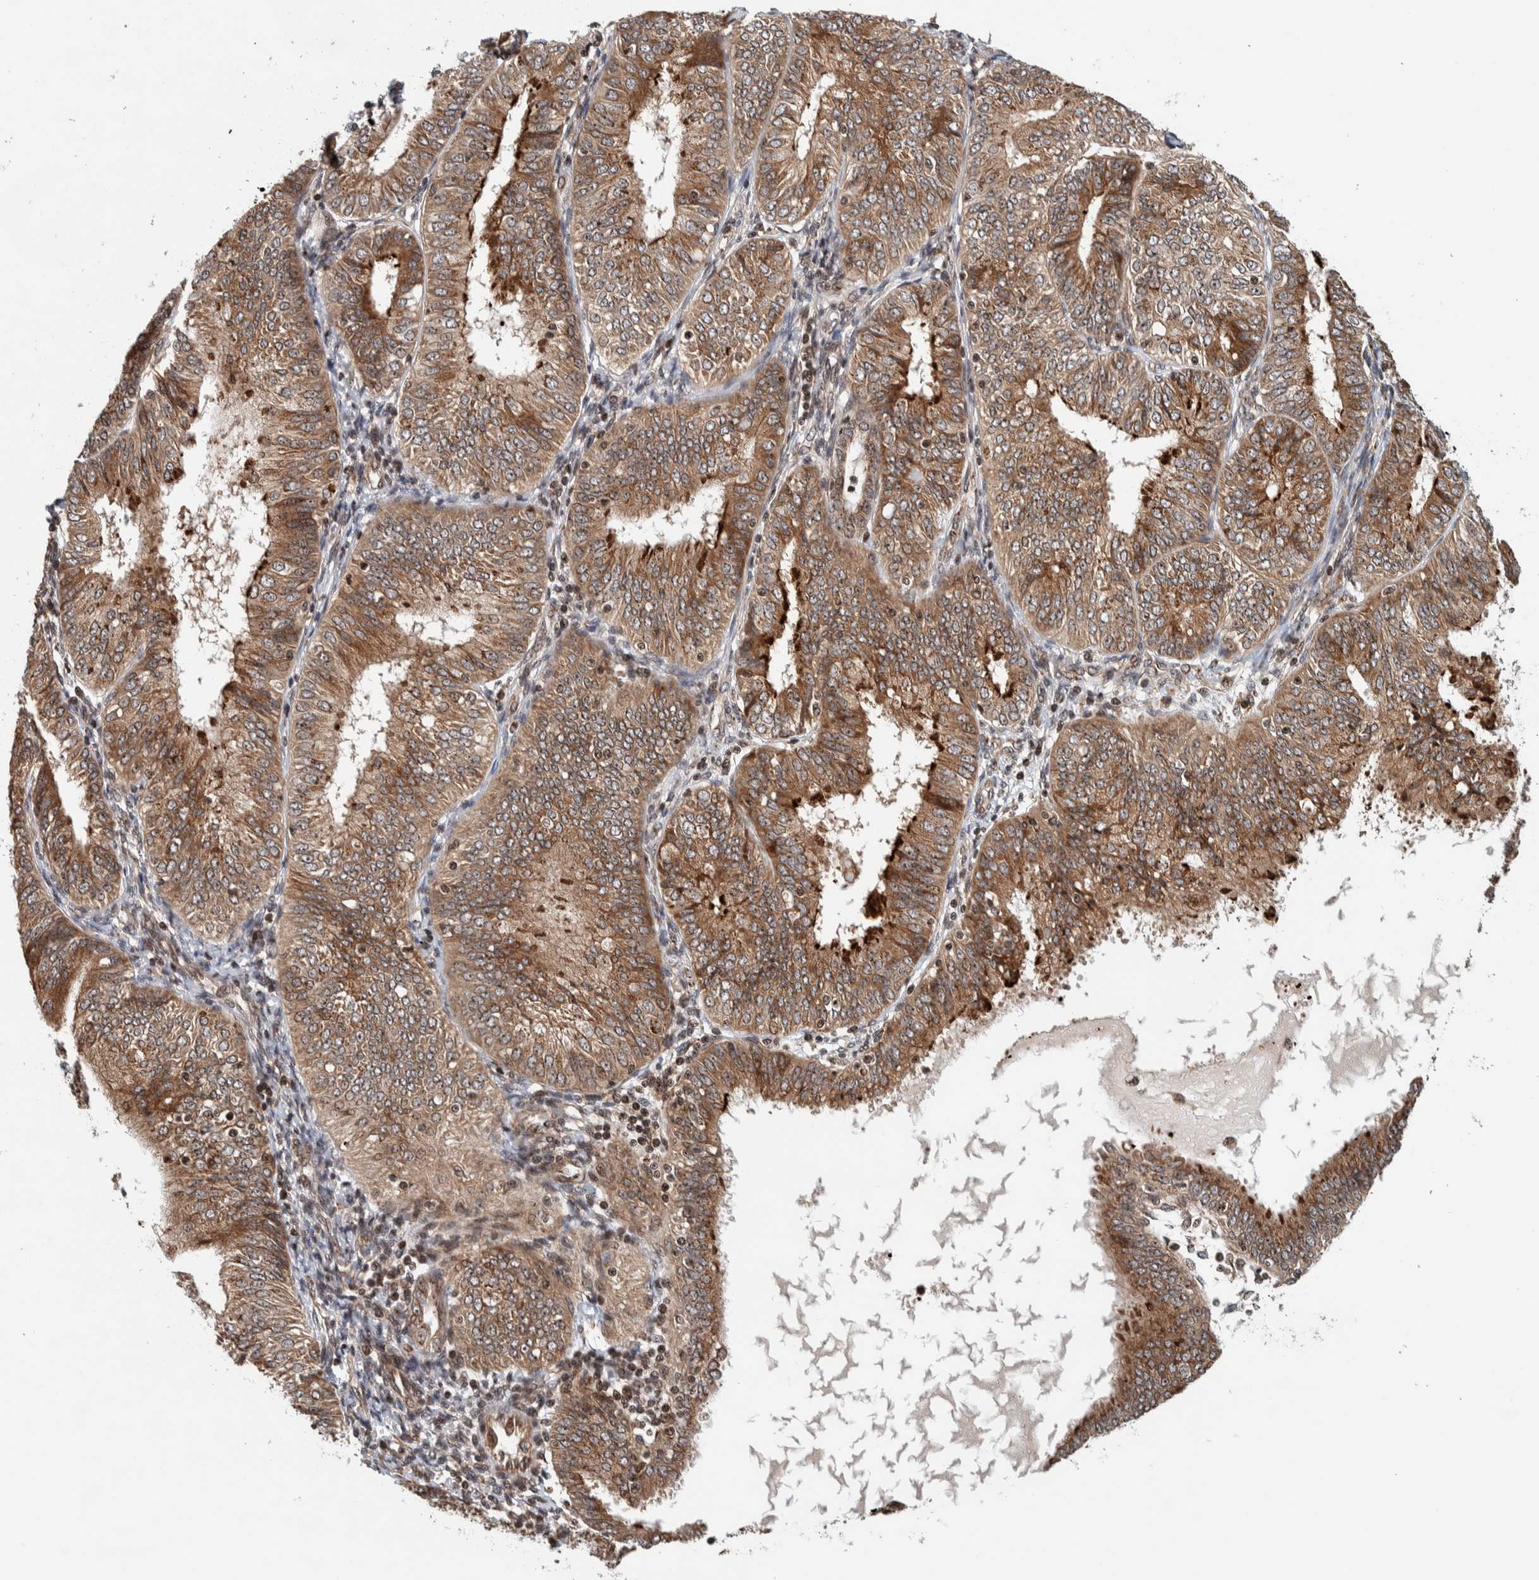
{"staining": {"intensity": "moderate", "quantity": ">75%", "location": "cytoplasmic/membranous"}, "tissue": "endometrial cancer", "cell_type": "Tumor cells", "image_type": "cancer", "snomed": [{"axis": "morphology", "description": "Adenocarcinoma, NOS"}, {"axis": "topography", "description": "Endometrium"}], "caption": "Endometrial cancer (adenocarcinoma) was stained to show a protein in brown. There is medium levels of moderate cytoplasmic/membranous expression in about >75% of tumor cells. (DAB (3,3'-diaminobenzidine) IHC, brown staining for protein, blue staining for nuclei).", "gene": "CCDC182", "patient": {"sex": "female", "age": 58}}